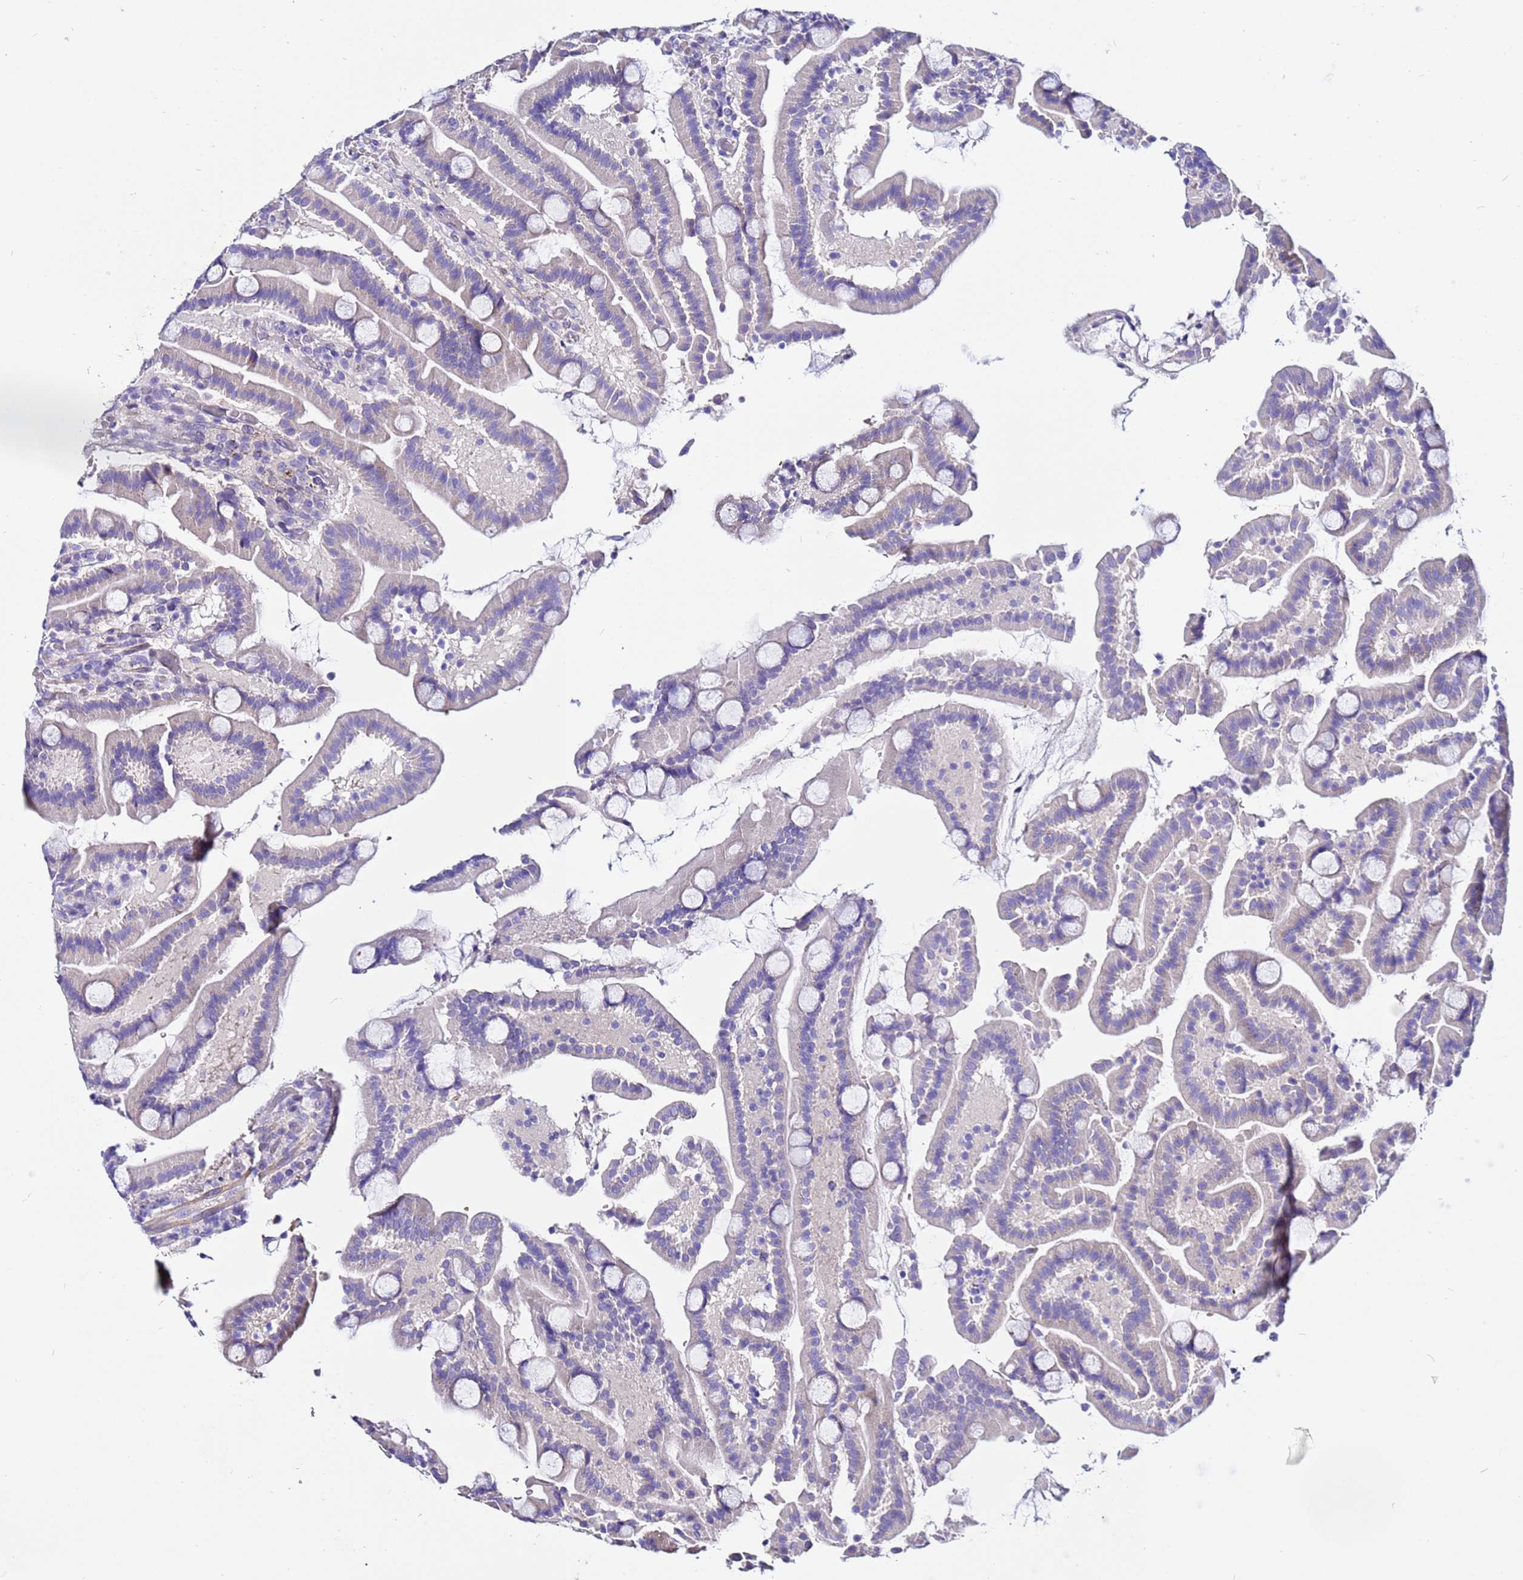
{"staining": {"intensity": "negative", "quantity": "none", "location": "none"}, "tissue": "duodenum", "cell_type": "Glandular cells", "image_type": "normal", "snomed": [{"axis": "morphology", "description": "Normal tissue, NOS"}, {"axis": "topography", "description": "Duodenum"}], "caption": "An IHC histopathology image of normal duodenum is shown. There is no staining in glandular cells of duodenum.", "gene": "USP18", "patient": {"sex": "male", "age": 55}}